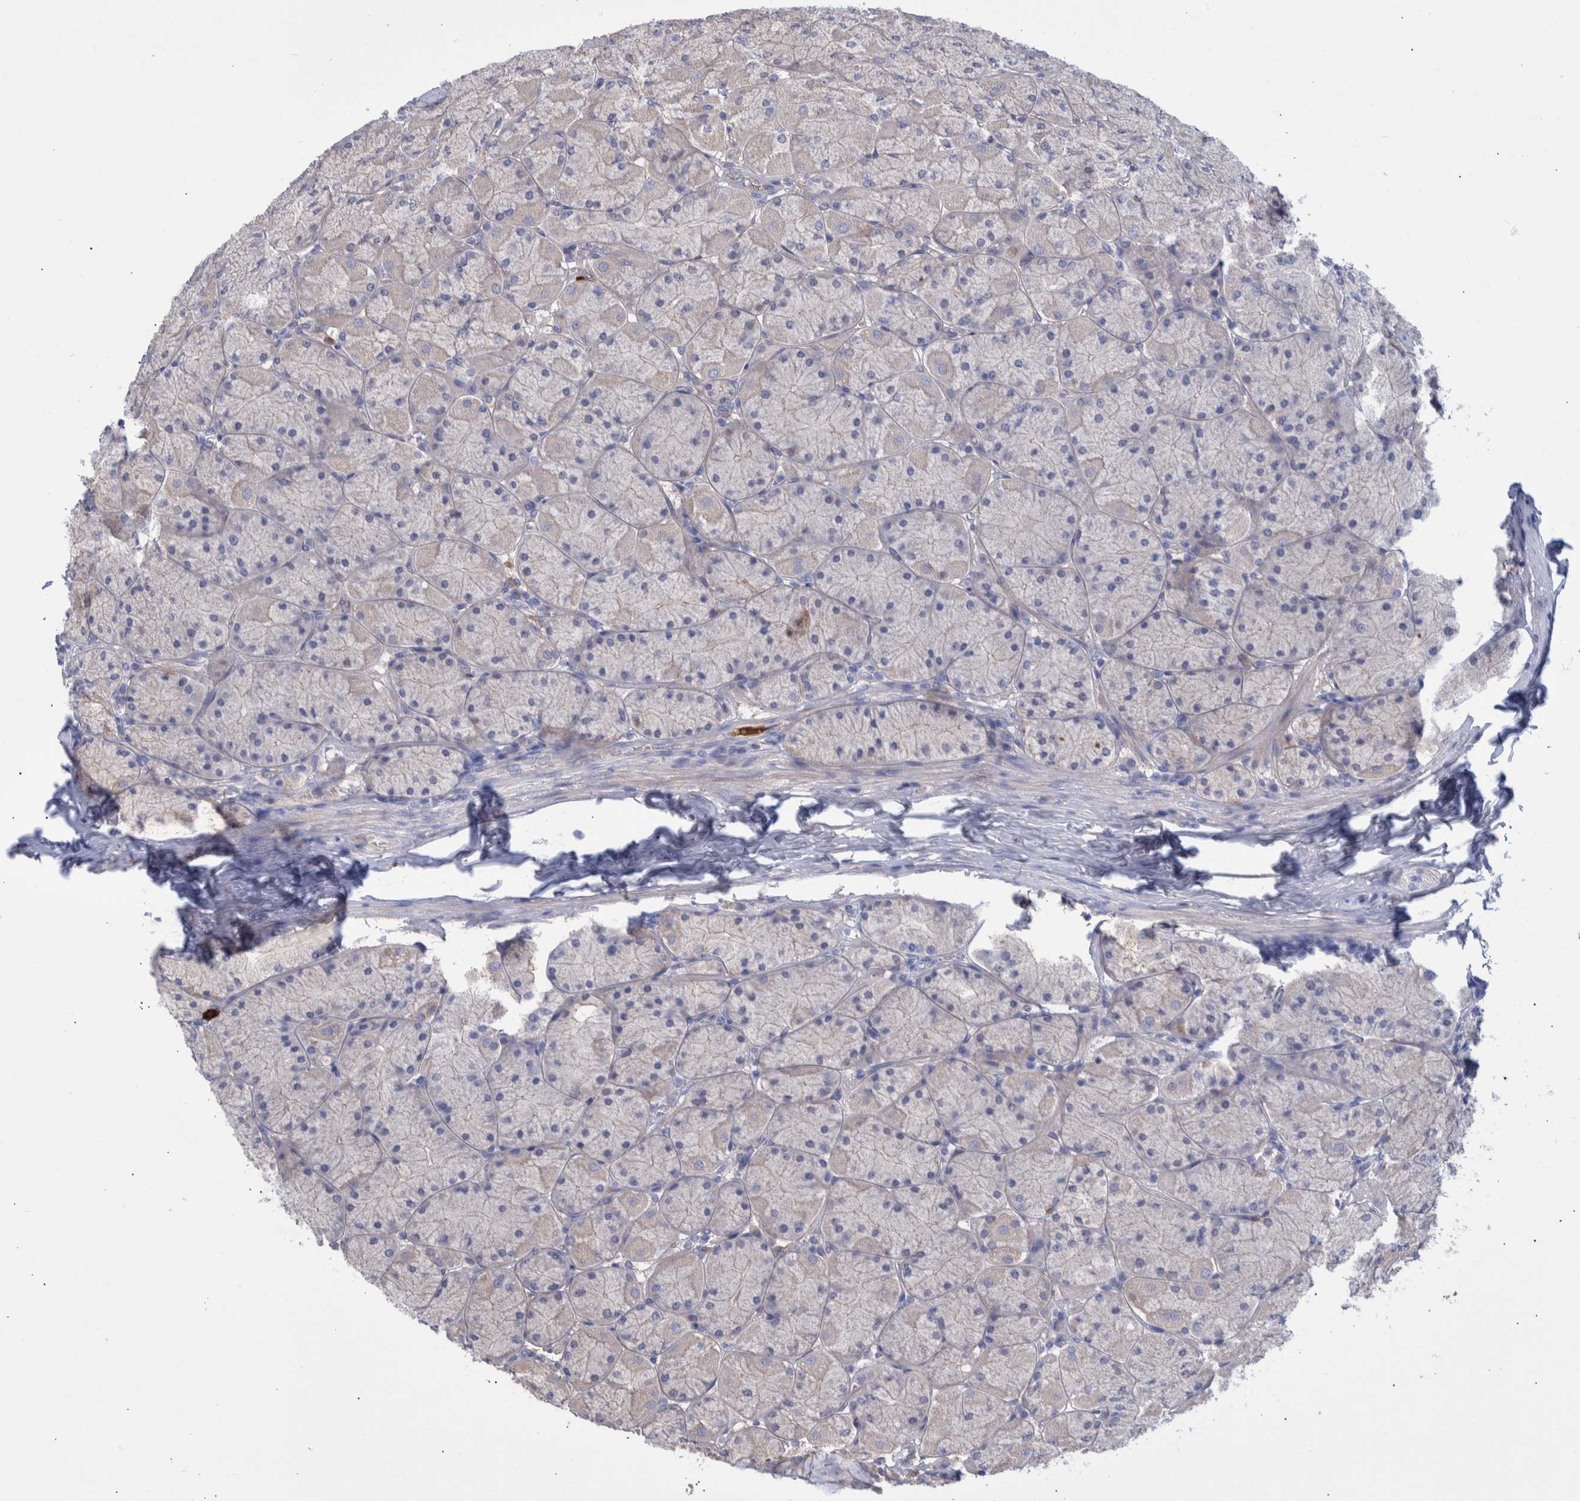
{"staining": {"intensity": "negative", "quantity": "none", "location": "none"}, "tissue": "stomach", "cell_type": "Glandular cells", "image_type": "normal", "snomed": [{"axis": "morphology", "description": "Normal tissue, NOS"}, {"axis": "topography", "description": "Stomach, upper"}], "caption": "Glandular cells show no significant expression in benign stomach.", "gene": "DLL4", "patient": {"sex": "female", "age": 56}}